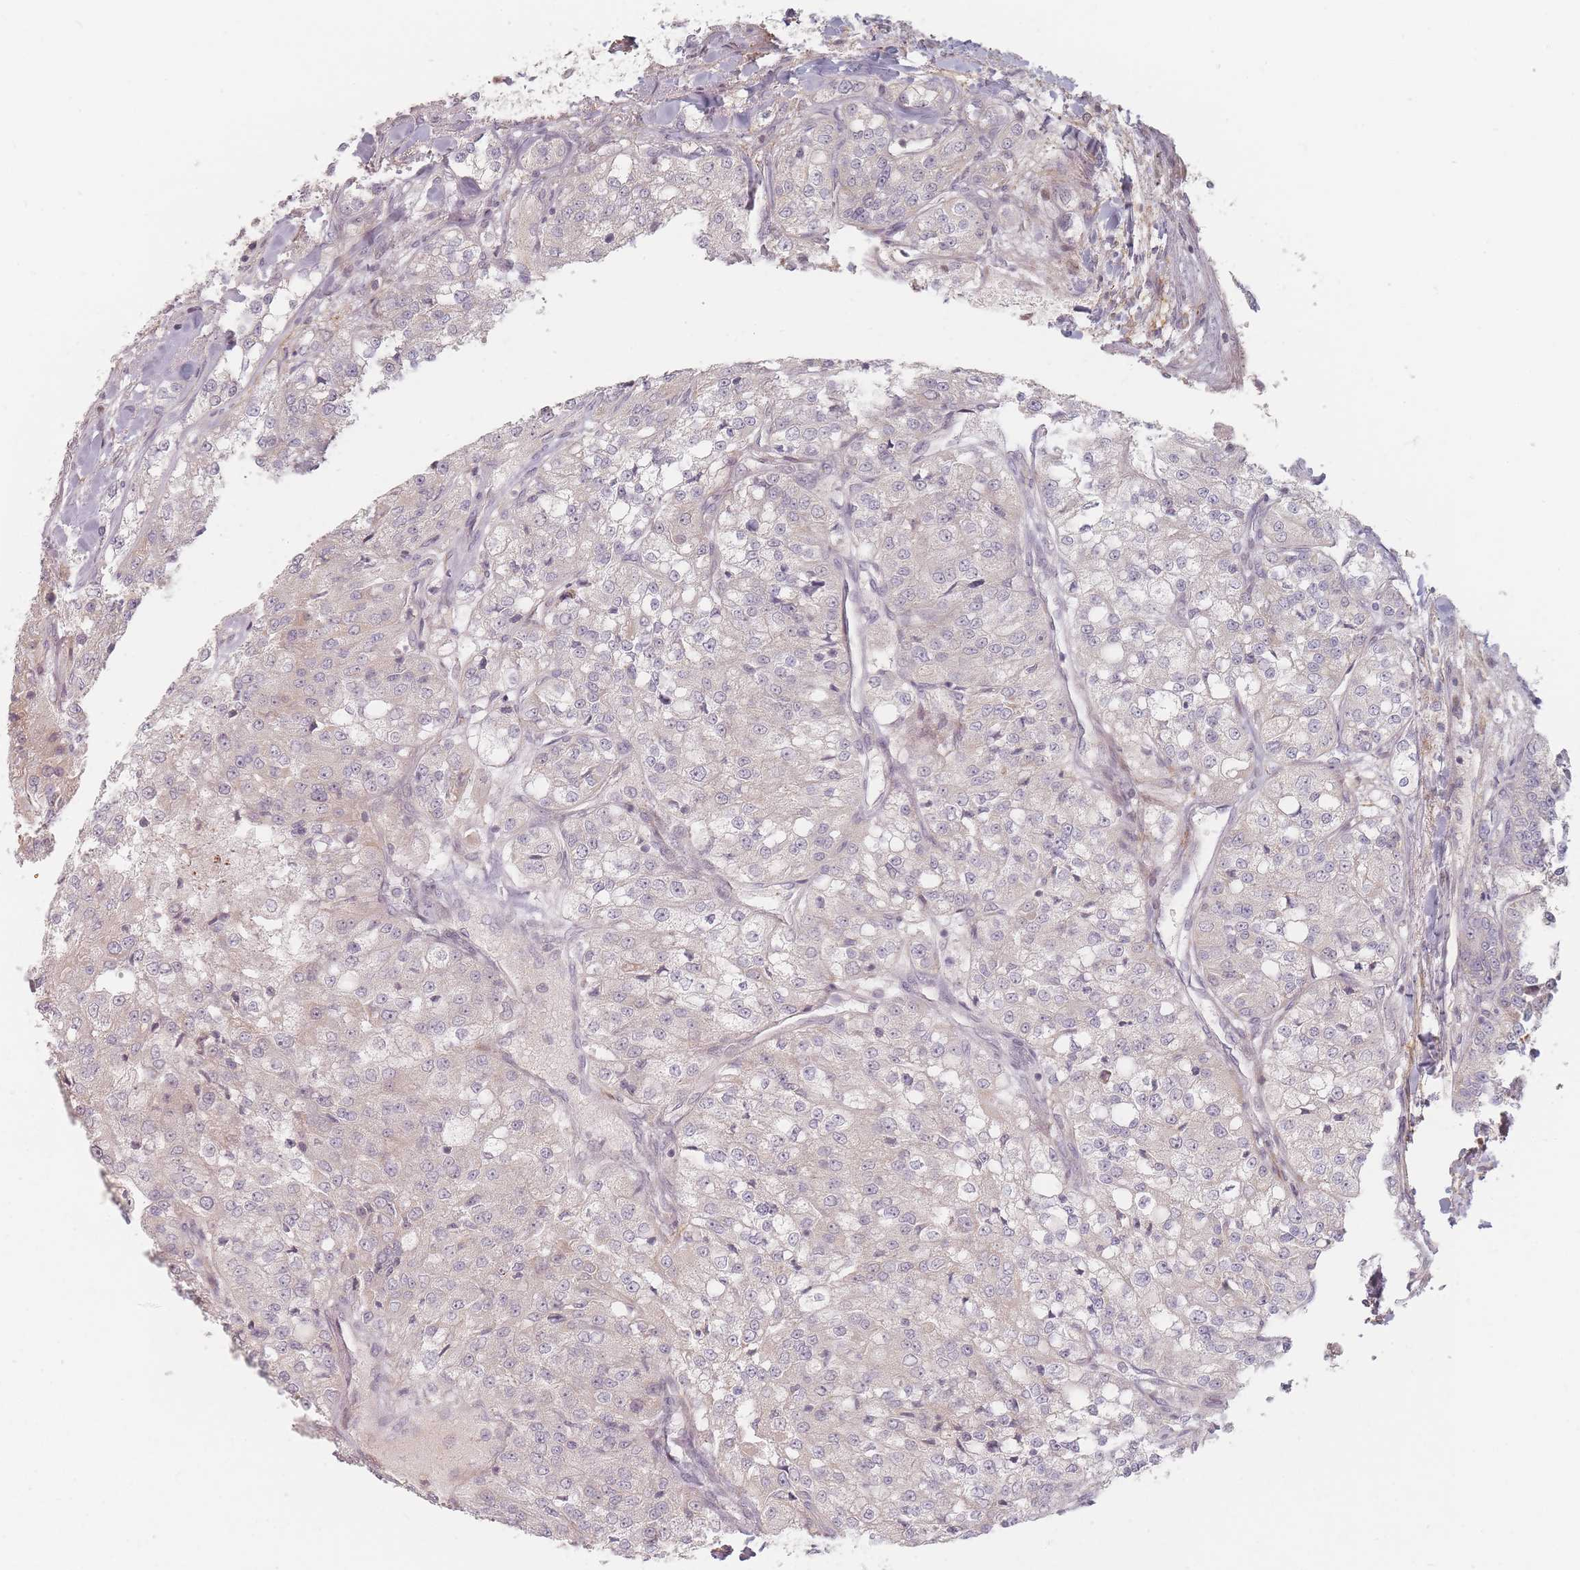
{"staining": {"intensity": "negative", "quantity": "none", "location": "none"}, "tissue": "renal cancer", "cell_type": "Tumor cells", "image_type": "cancer", "snomed": [{"axis": "morphology", "description": "Adenocarcinoma, NOS"}, {"axis": "topography", "description": "Kidney"}], "caption": "This is an IHC micrograph of renal adenocarcinoma. There is no staining in tumor cells.", "gene": "ZKSCAN7", "patient": {"sex": "female", "age": 63}}